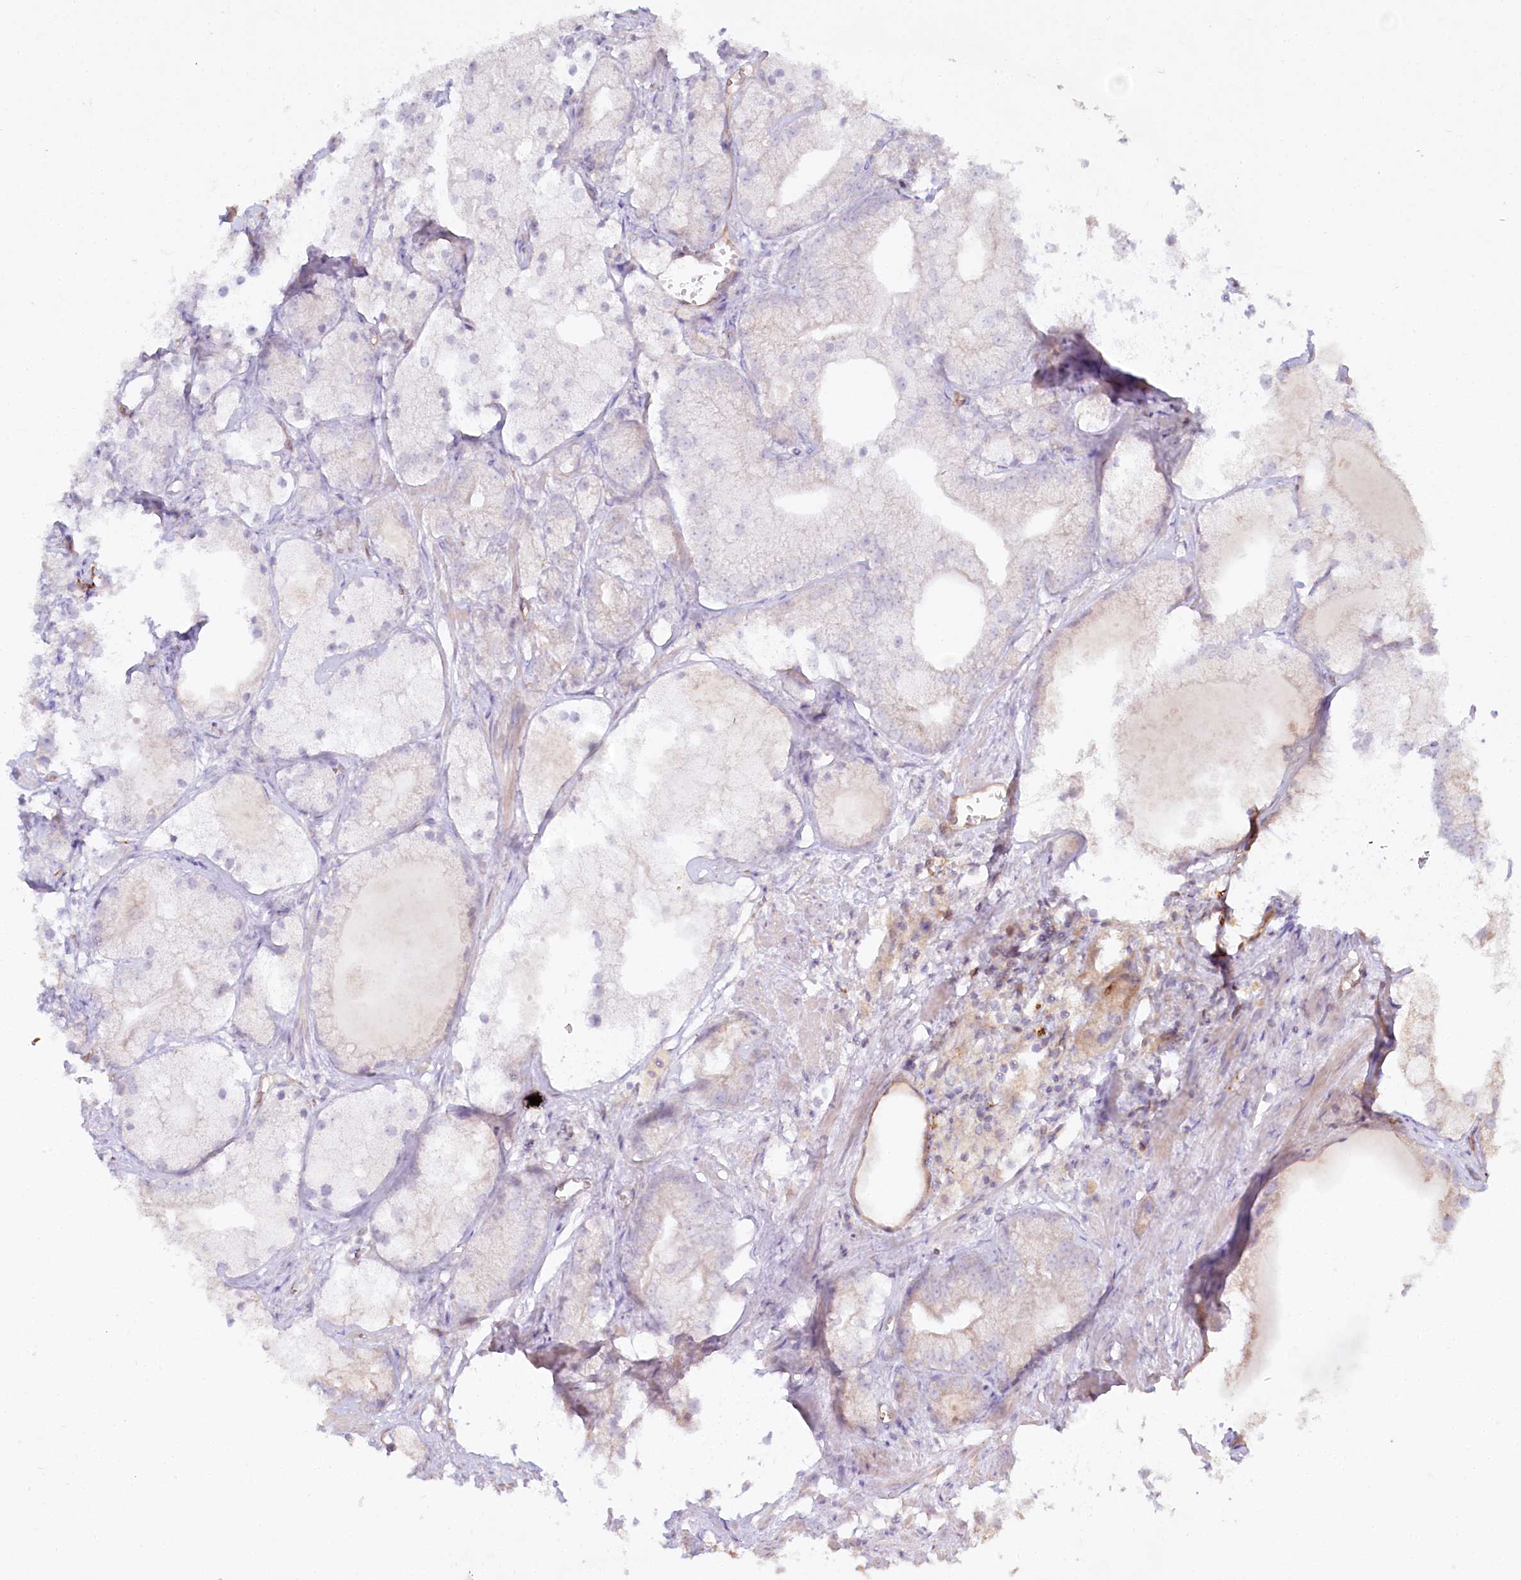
{"staining": {"intensity": "negative", "quantity": "none", "location": "none"}, "tissue": "prostate cancer", "cell_type": "Tumor cells", "image_type": "cancer", "snomed": [{"axis": "morphology", "description": "Adenocarcinoma, Low grade"}, {"axis": "topography", "description": "Prostate"}], "caption": "High magnification brightfield microscopy of prostate cancer (adenocarcinoma (low-grade)) stained with DAB (3,3'-diaminobenzidine) (brown) and counterstained with hematoxylin (blue): tumor cells show no significant positivity. The staining was performed using DAB (3,3'-diaminobenzidine) to visualize the protein expression in brown, while the nuclei were stained in blue with hematoxylin (Magnification: 20x).", "gene": "RBP5", "patient": {"sex": "male", "age": 69}}